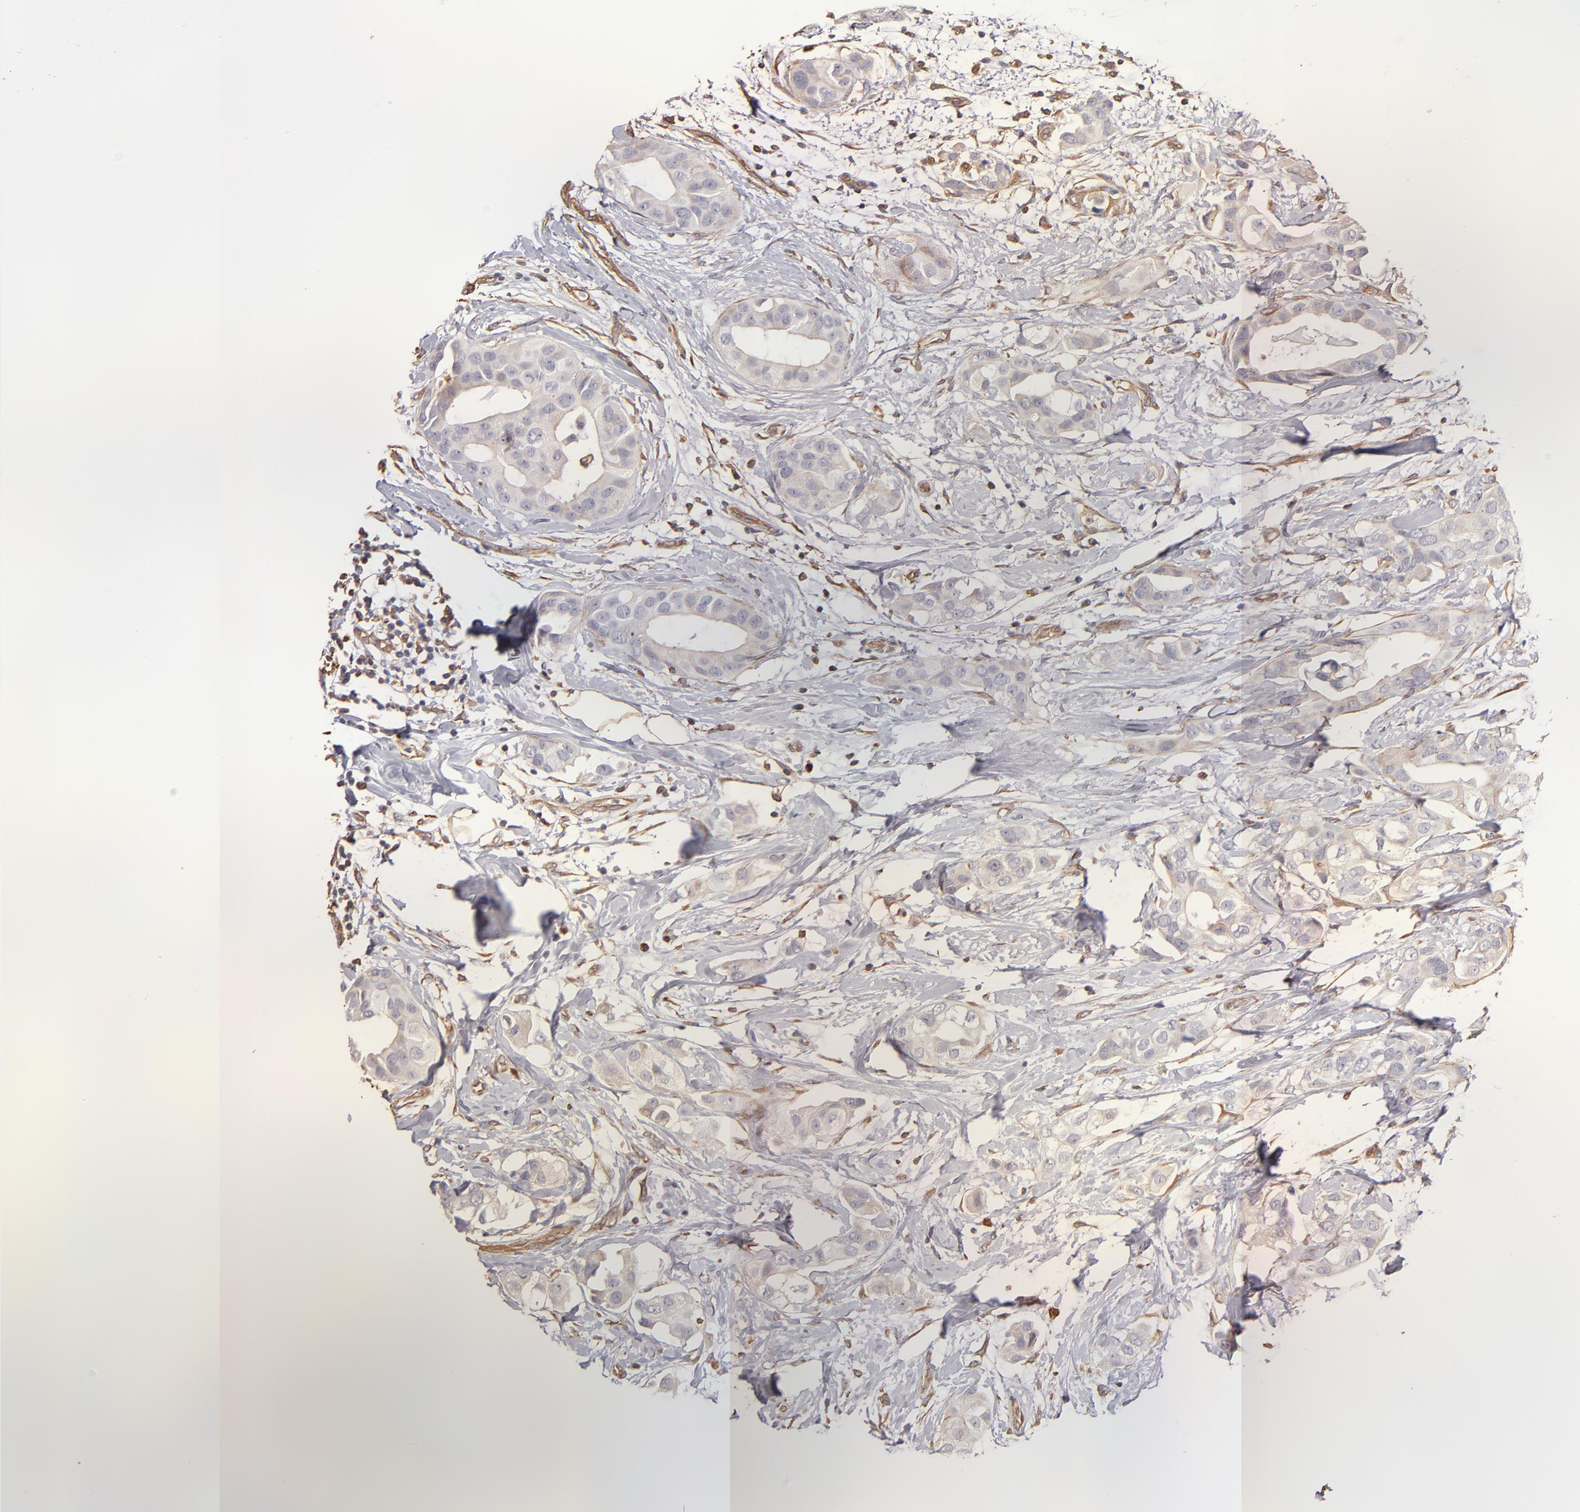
{"staining": {"intensity": "negative", "quantity": "none", "location": "none"}, "tissue": "breast cancer", "cell_type": "Tumor cells", "image_type": "cancer", "snomed": [{"axis": "morphology", "description": "Duct carcinoma"}, {"axis": "topography", "description": "Breast"}], "caption": "Tumor cells show no significant protein expression in breast cancer.", "gene": "ABCC1", "patient": {"sex": "female", "age": 40}}